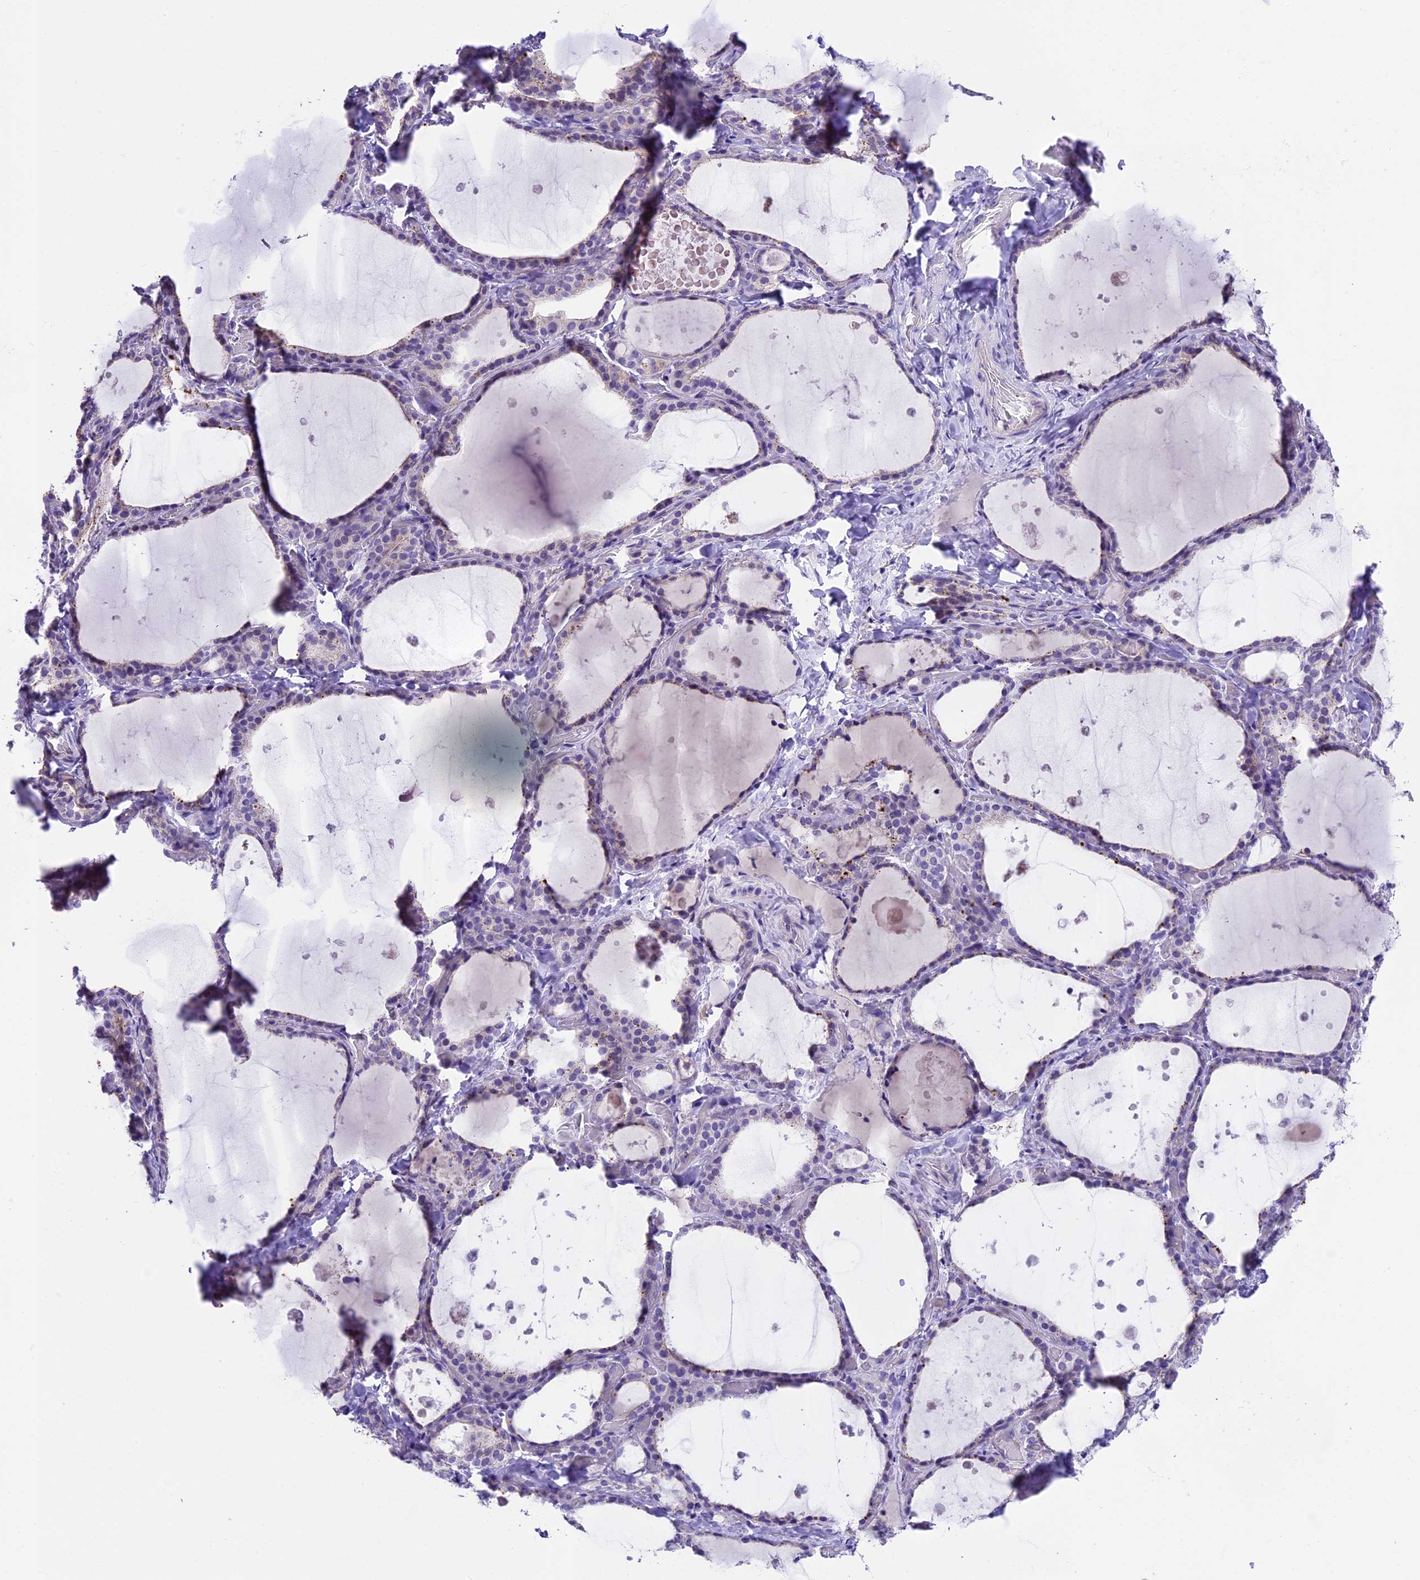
{"staining": {"intensity": "negative", "quantity": "none", "location": "none"}, "tissue": "thyroid gland", "cell_type": "Glandular cells", "image_type": "normal", "snomed": [{"axis": "morphology", "description": "Normal tissue, NOS"}, {"axis": "topography", "description": "Thyroid gland"}], "caption": "This photomicrograph is of unremarkable thyroid gland stained with immunohistochemistry to label a protein in brown with the nuclei are counter-stained blue. There is no staining in glandular cells. (DAB immunohistochemistry, high magnification).", "gene": "PRR15", "patient": {"sex": "female", "age": 44}}